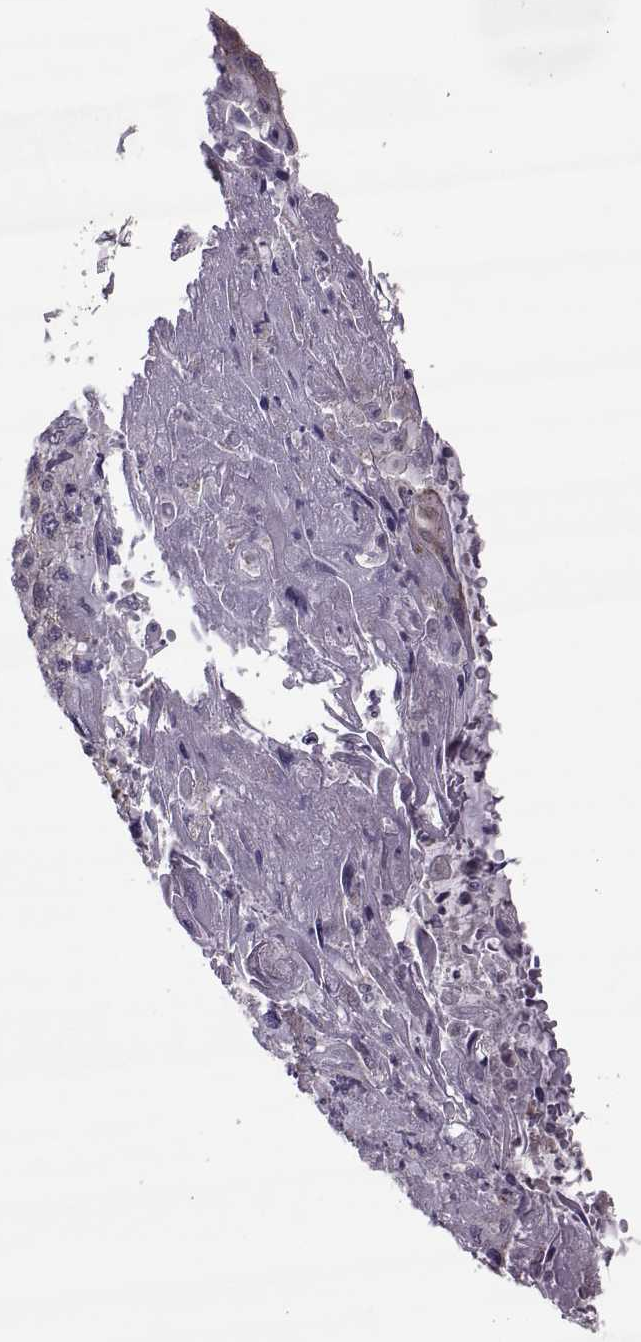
{"staining": {"intensity": "negative", "quantity": "none", "location": "none"}, "tissue": "bronchus", "cell_type": "Respiratory epithelial cells", "image_type": "normal", "snomed": [{"axis": "morphology", "description": "Normal tissue, NOS"}, {"axis": "morphology", "description": "Squamous cell carcinoma, NOS"}, {"axis": "topography", "description": "Bronchus"}, {"axis": "topography", "description": "Lung"}], "caption": "This is an IHC micrograph of benign human bronchus. There is no positivity in respiratory epithelial cells.", "gene": "ODF3", "patient": {"sex": "male", "age": 69}}